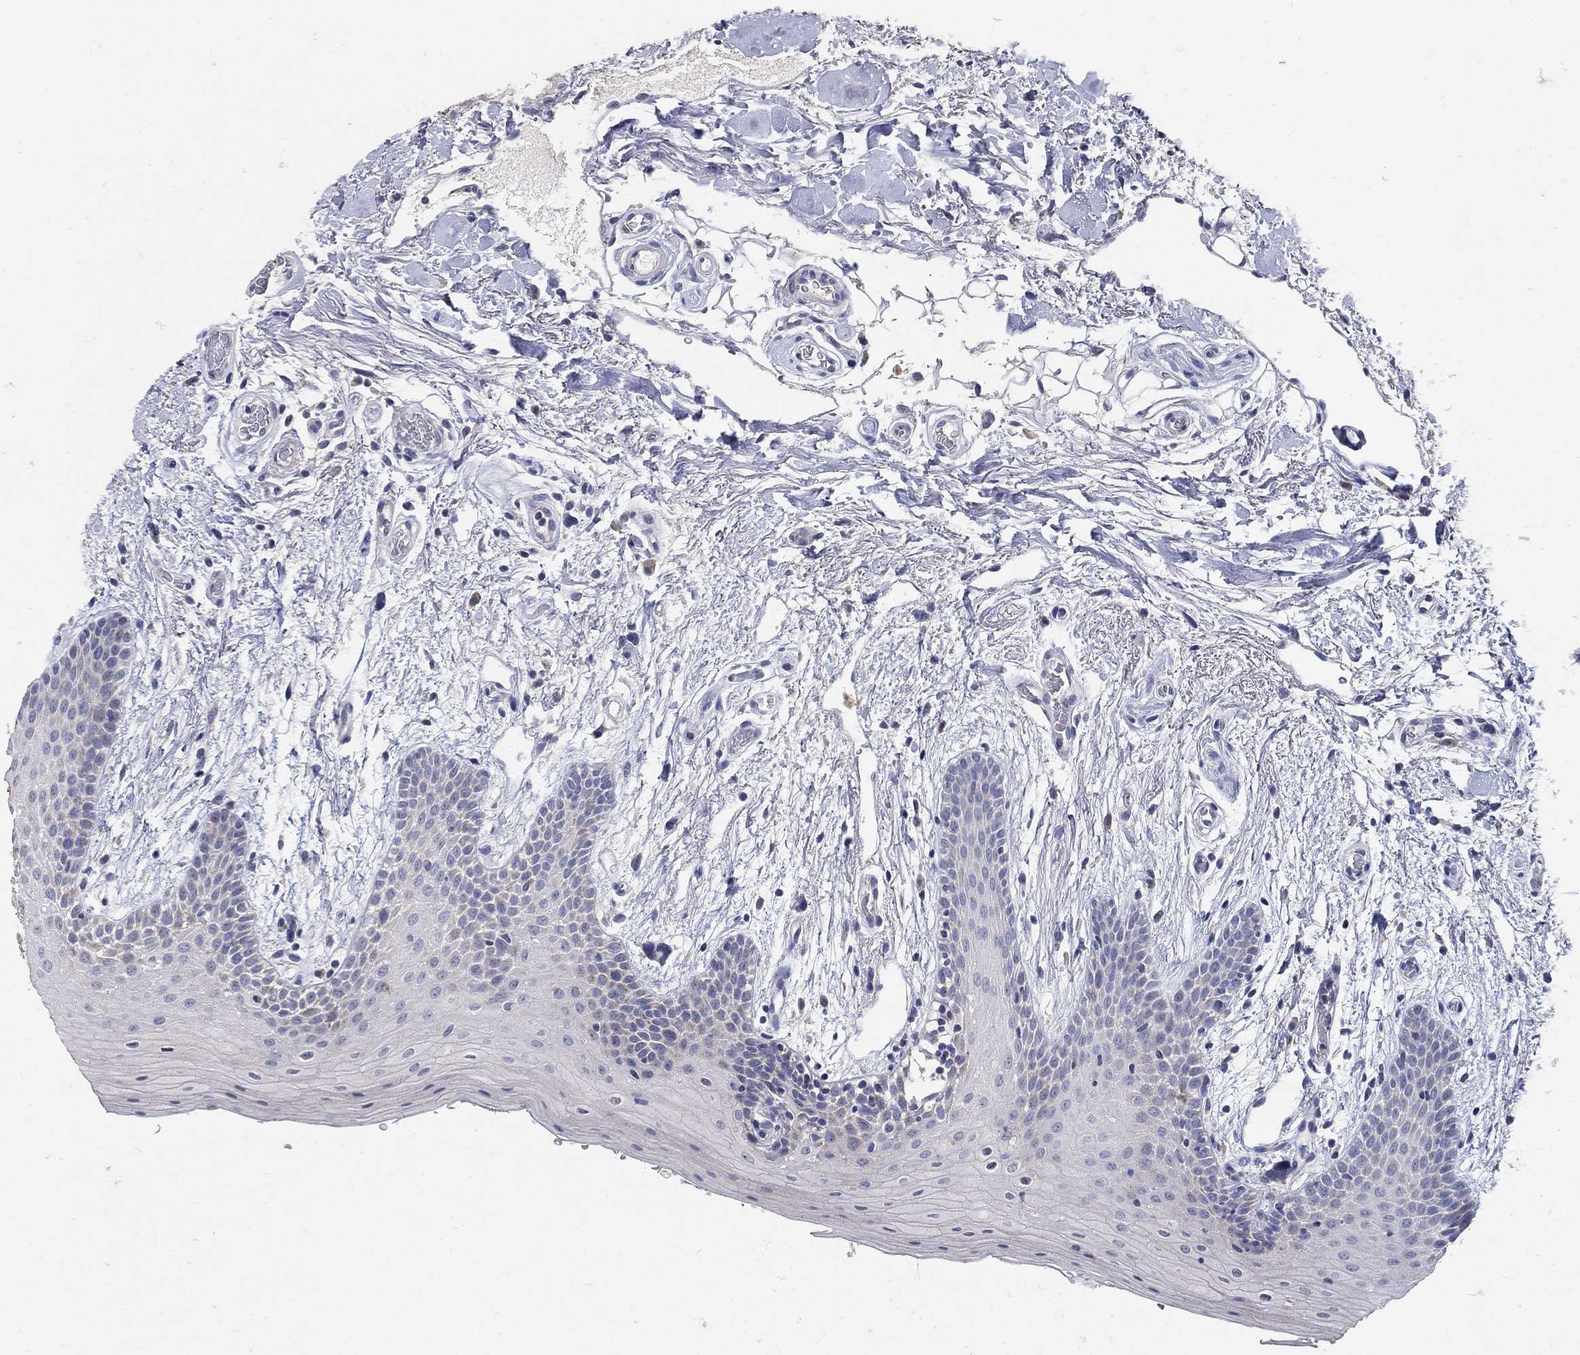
{"staining": {"intensity": "negative", "quantity": "none", "location": "none"}, "tissue": "oral mucosa", "cell_type": "Squamous epithelial cells", "image_type": "normal", "snomed": [{"axis": "morphology", "description": "Normal tissue, NOS"}, {"axis": "topography", "description": "Oral tissue"}, {"axis": "topography", "description": "Tounge, NOS"}], "caption": "Immunohistochemistry (IHC) histopathology image of normal oral mucosa: human oral mucosa stained with DAB shows no significant protein expression in squamous epithelial cells. Brightfield microscopy of IHC stained with DAB (brown) and hematoxylin (blue), captured at high magnification.", "gene": "HMX2", "patient": {"sex": "female", "age": 86}}